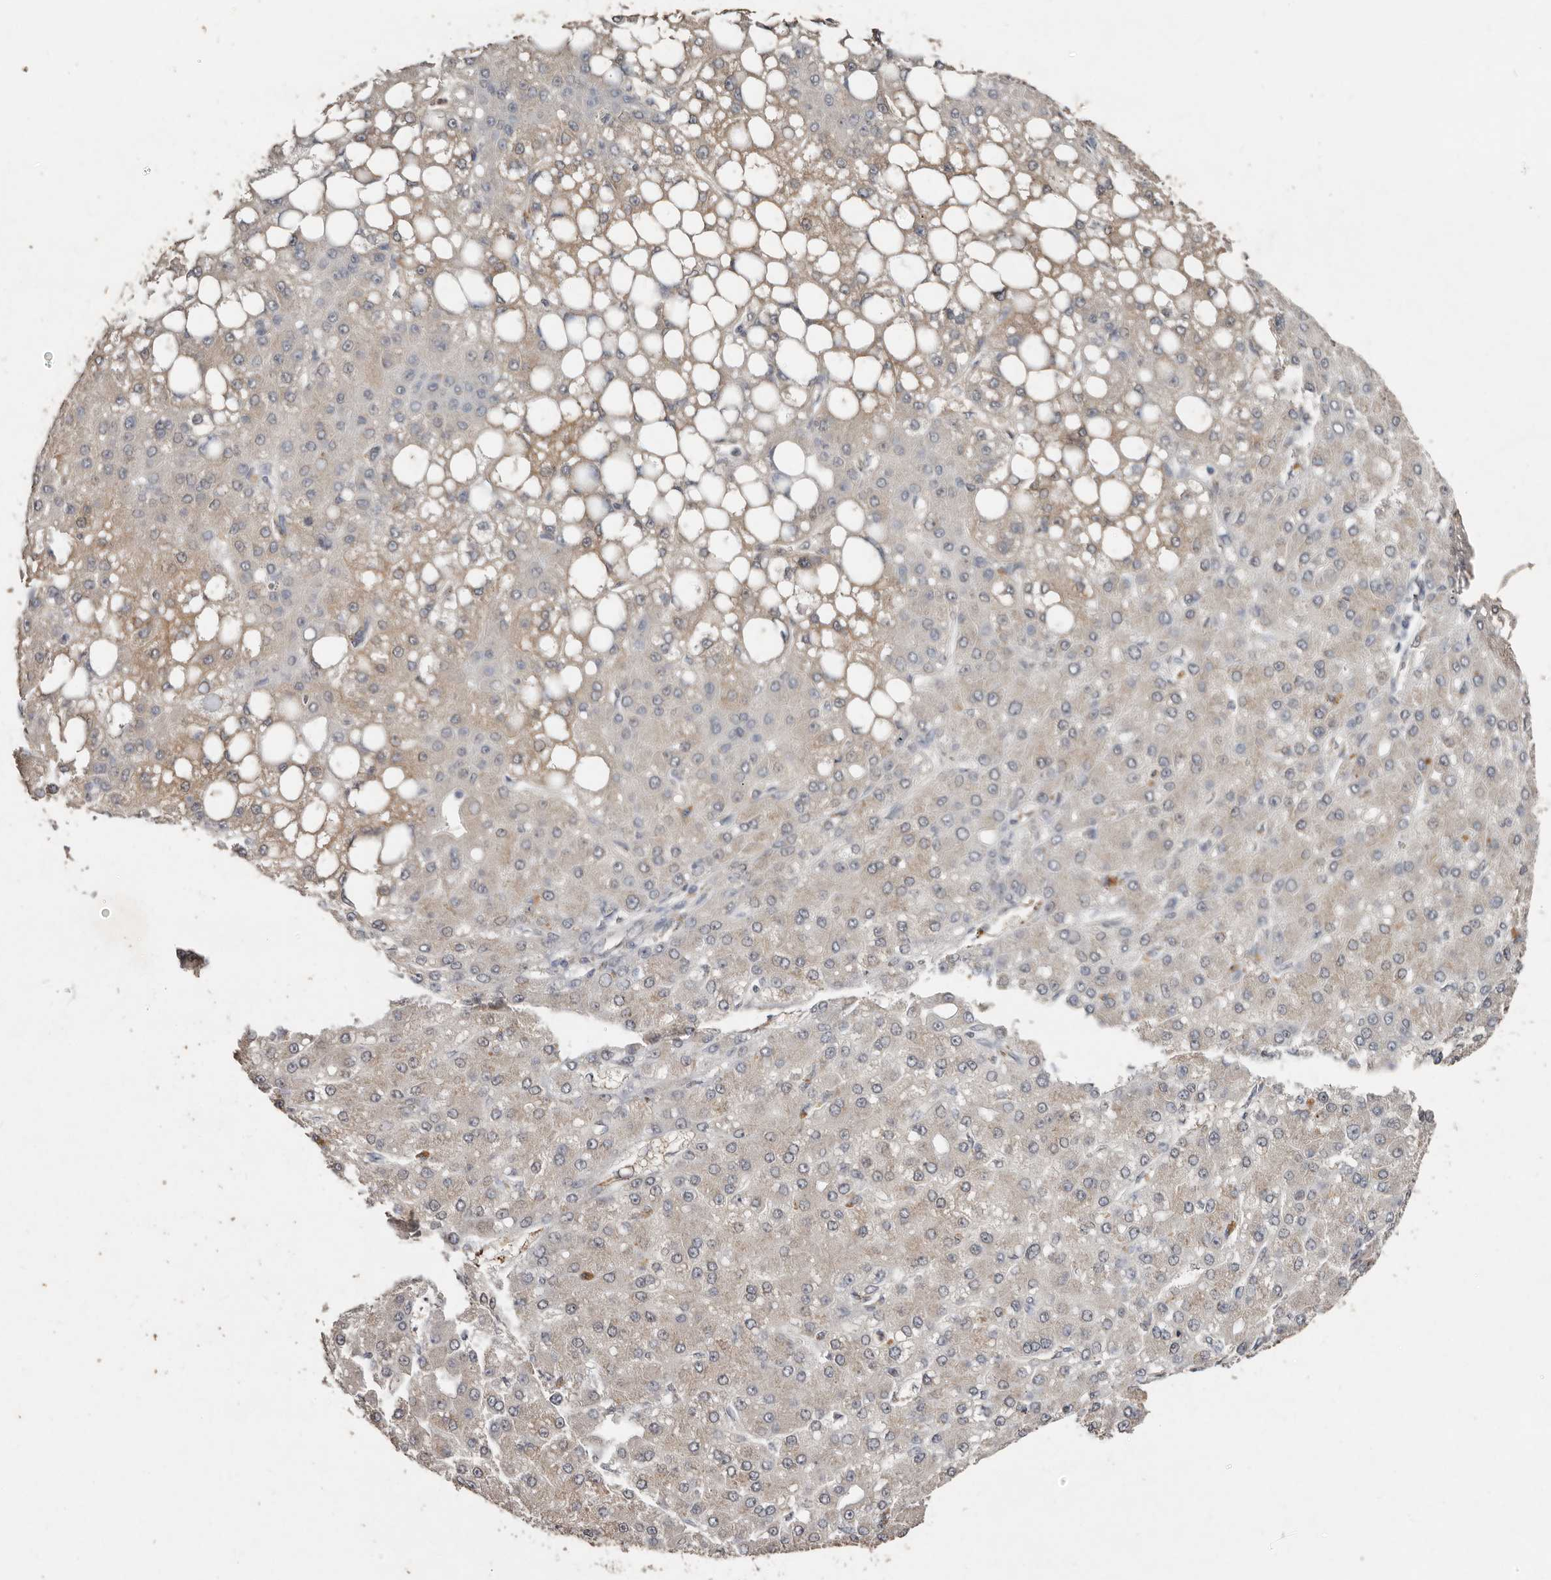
{"staining": {"intensity": "weak", "quantity": "<25%", "location": "cytoplasmic/membranous"}, "tissue": "liver cancer", "cell_type": "Tumor cells", "image_type": "cancer", "snomed": [{"axis": "morphology", "description": "Carcinoma, Hepatocellular, NOS"}, {"axis": "topography", "description": "Liver"}], "caption": "IHC micrograph of neoplastic tissue: hepatocellular carcinoma (liver) stained with DAB (3,3'-diaminobenzidine) exhibits no significant protein positivity in tumor cells.", "gene": "SULT1E1", "patient": {"sex": "male", "age": 67}}